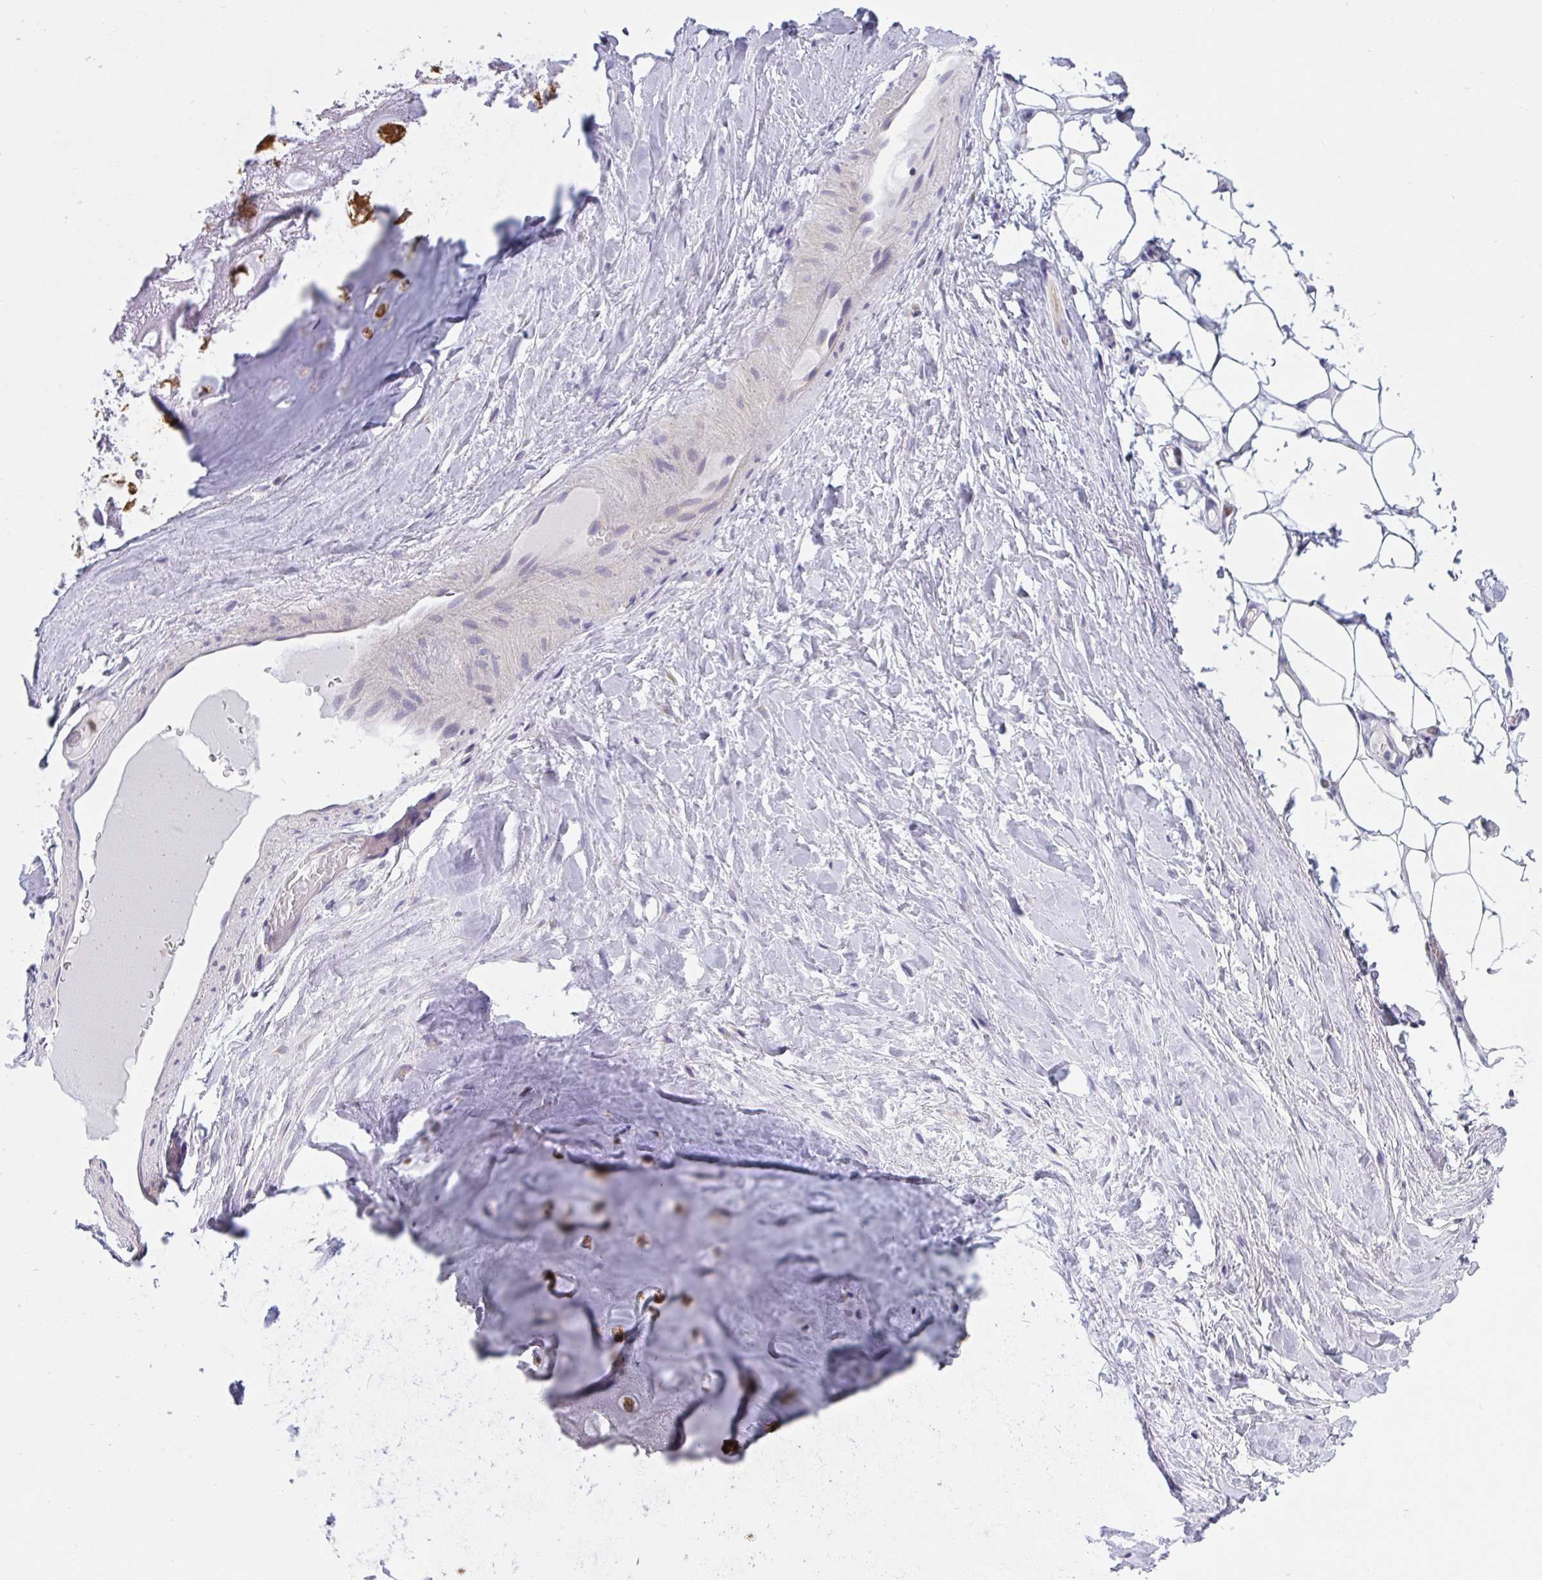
{"staining": {"intensity": "negative", "quantity": "none", "location": "none"}, "tissue": "adipose tissue", "cell_type": "Adipocytes", "image_type": "normal", "snomed": [{"axis": "morphology", "description": "Normal tissue, NOS"}, {"axis": "topography", "description": "Lymph node"}, {"axis": "topography", "description": "Cartilage tissue"}, {"axis": "topography", "description": "Nasopharynx"}], "caption": "IHC image of unremarkable adipose tissue: adipose tissue stained with DAB (3,3'-diaminobenzidine) demonstrates no significant protein positivity in adipocytes.", "gene": "SLC30A6", "patient": {"sex": "male", "age": 63}}